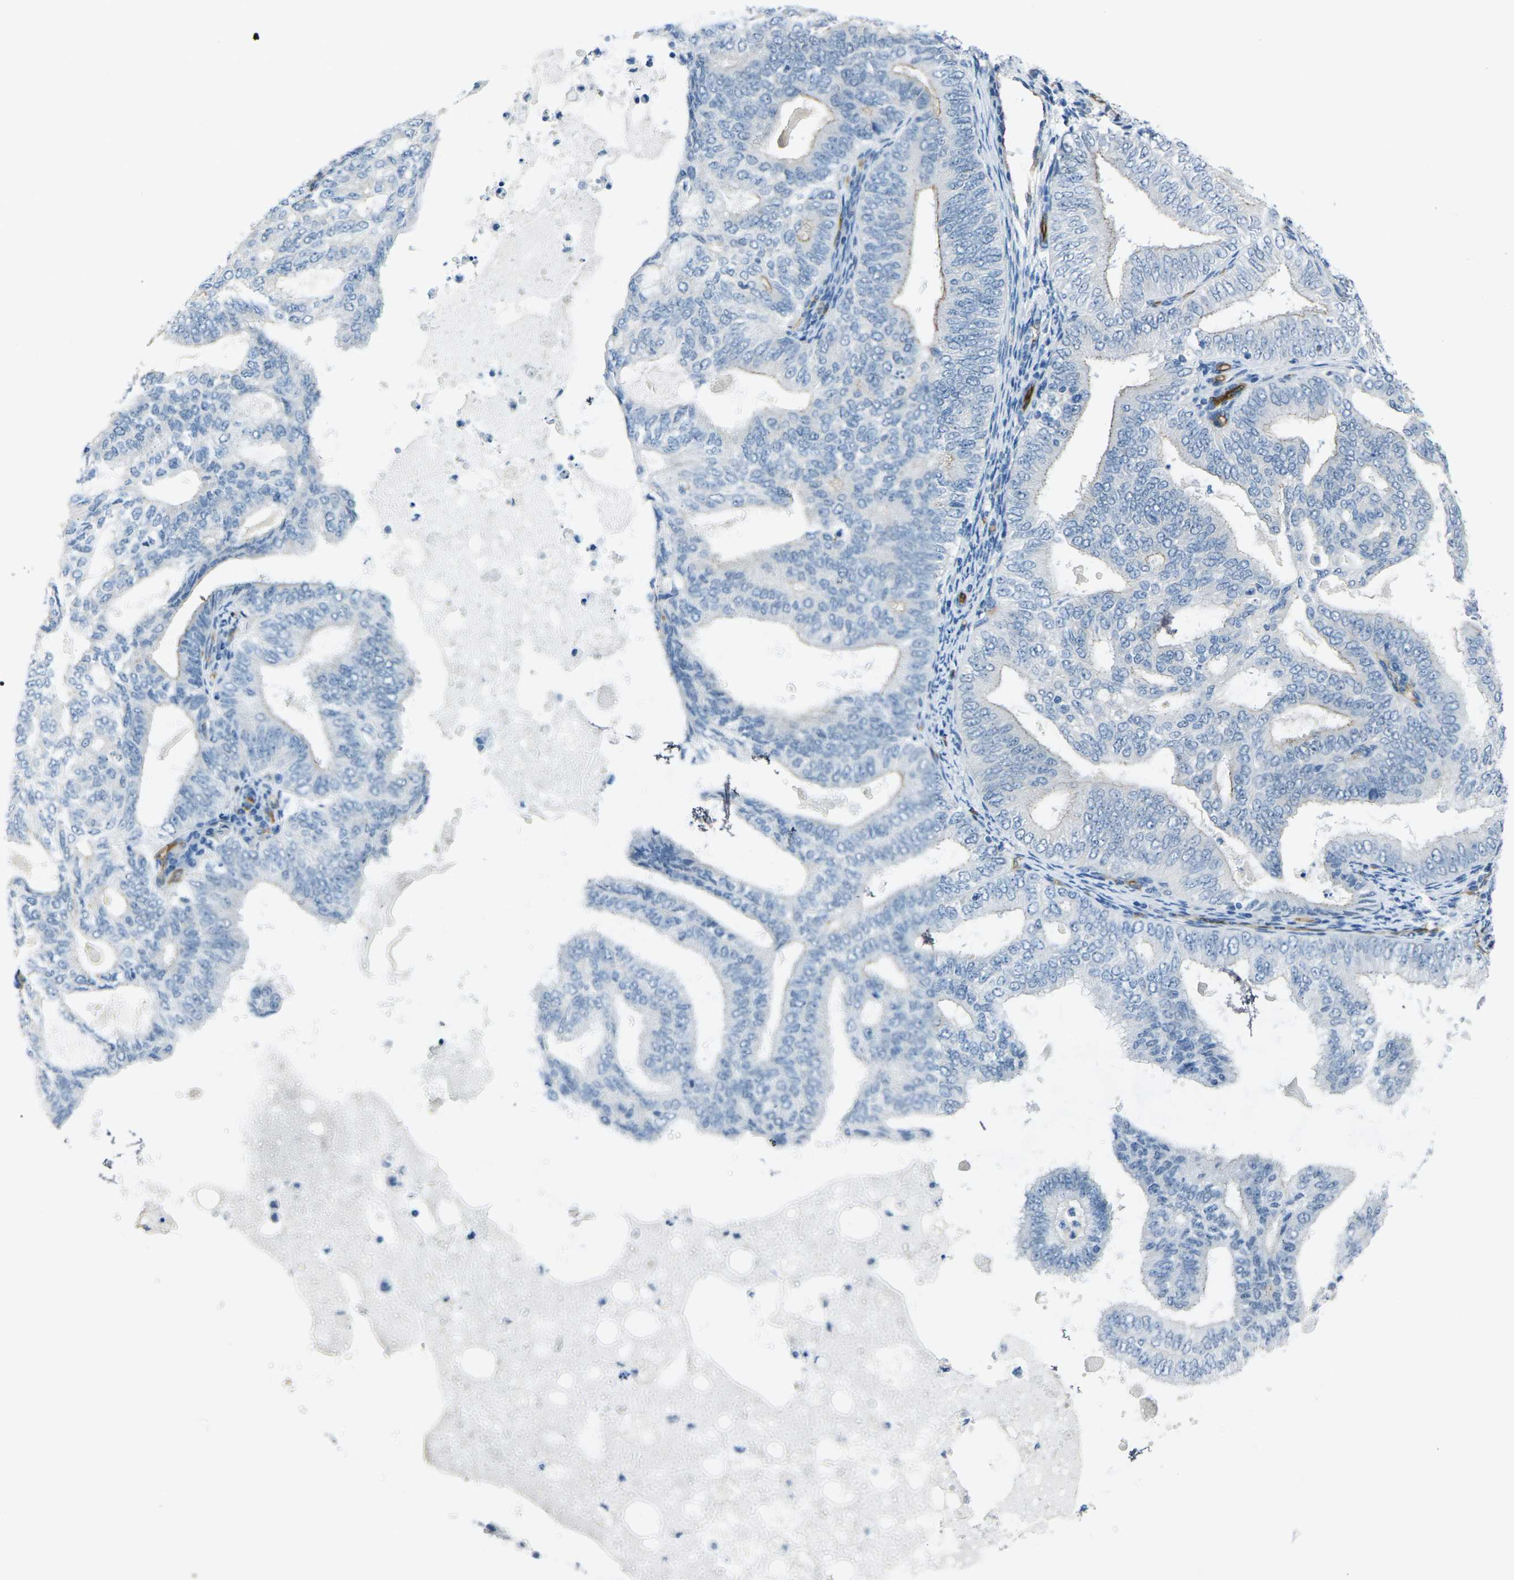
{"staining": {"intensity": "negative", "quantity": "none", "location": "none"}, "tissue": "endometrial cancer", "cell_type": "Tumor cells", "image_type": "cancer", "snomed": [{"axis": "morphology", "description": "Adenocarcinoma, NOS"}, {"axis": "topography", "description": "Endometrium"}], "caption": "DAB (3,3'-diaminobenzidine) immunohistochemical staining of endometrial adenocarcinoma shows no significant staining in tumor cells. (DAB (3,3'-diaminobenzidine) immunohistochemistry visualized using brightfield microscopy, high magnification).", "gene": "HSPA12B", "patient": {"sex": "female", "age": 58}}